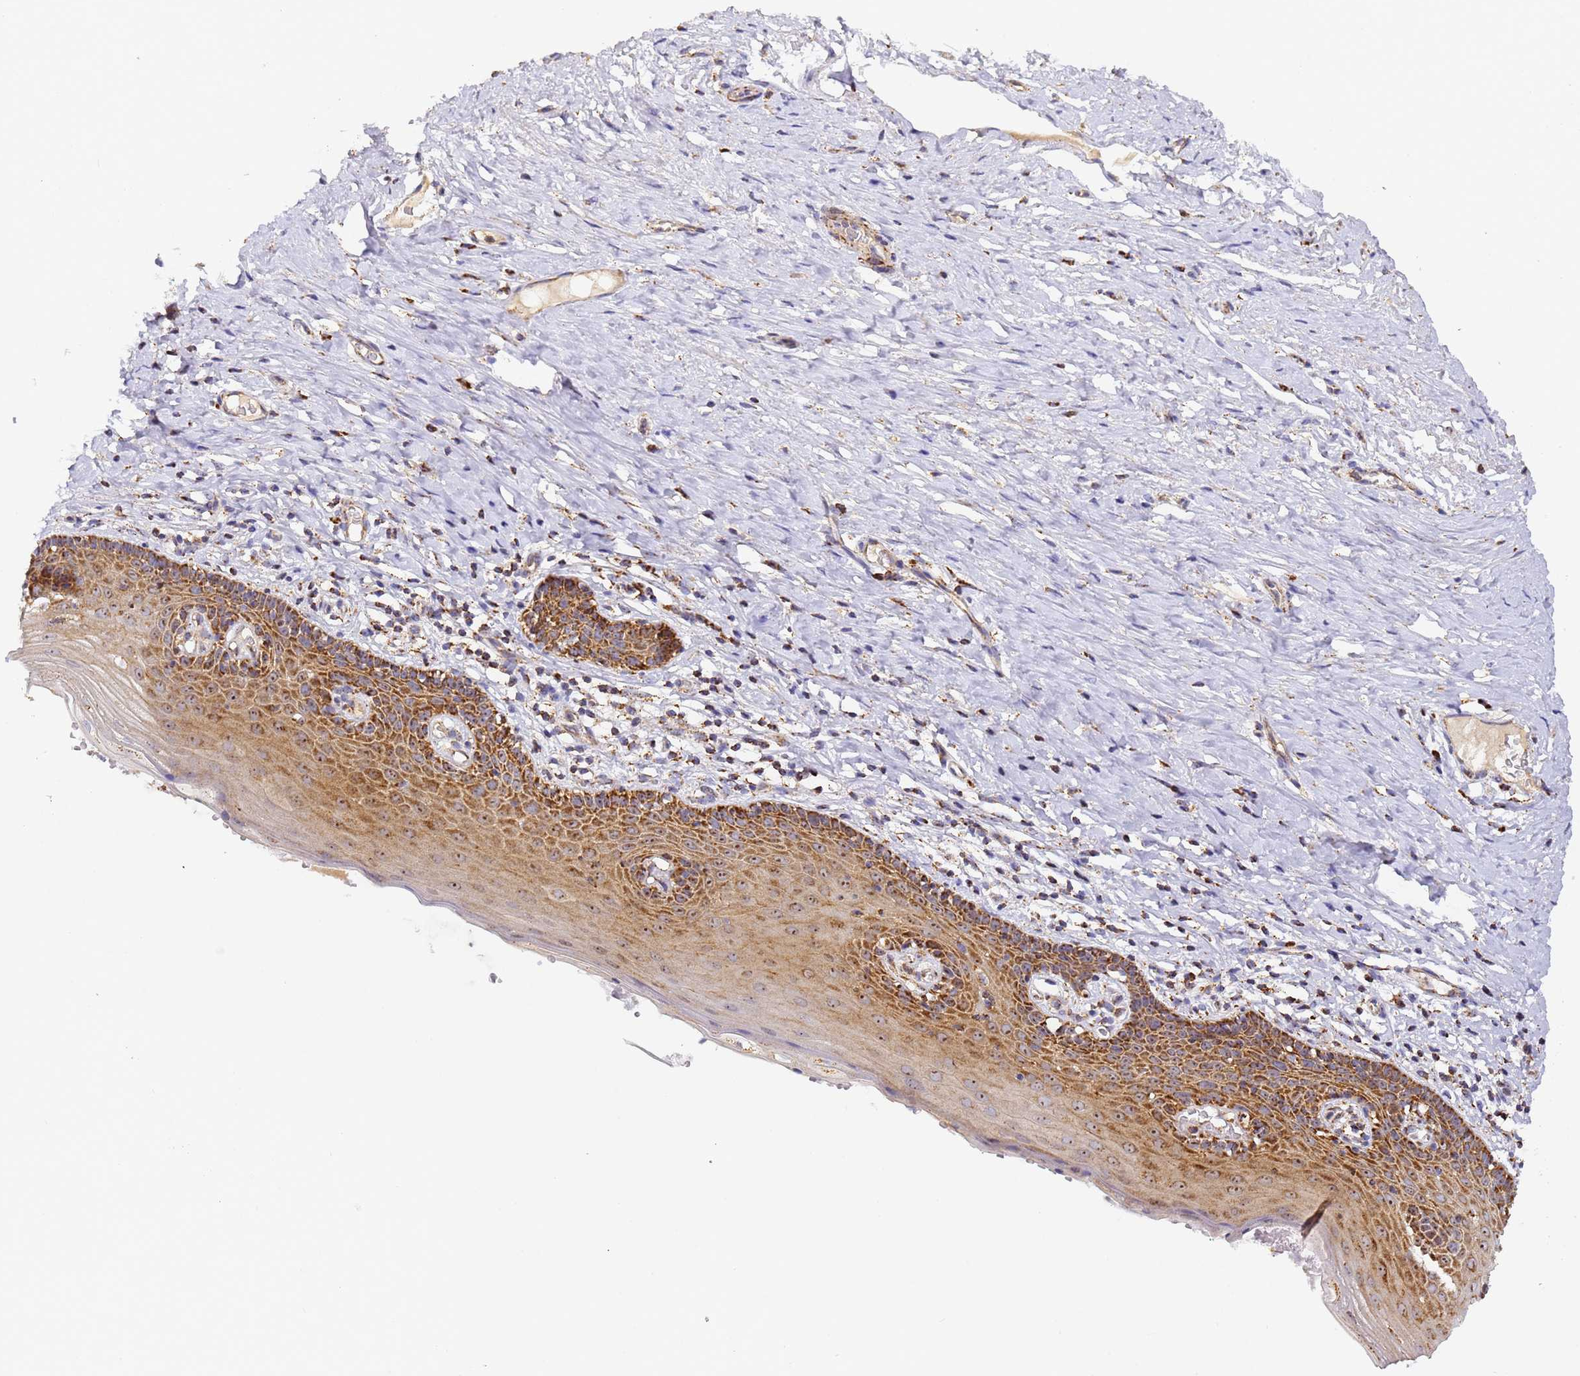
{"staining": {"intensity": "moderate", "quantity": ">75%", "location": "cytoplasmic/membranous"}, "tissue": "cervix", "cell_type": "Glandular cells", "image_type": "normal", "snomed": [{"axis": "morphology", "description": "Normal tissue, NOS"}, {"axis": "topography", "description": "Cervix"}], "caption": "A histopathology image of cervix stained for a protein exhibits moderate cytoplasmic/membranous brown staining in glandular cells.", "gene": "FRG2B", "patient": {"sex": "female", "age": 42}}